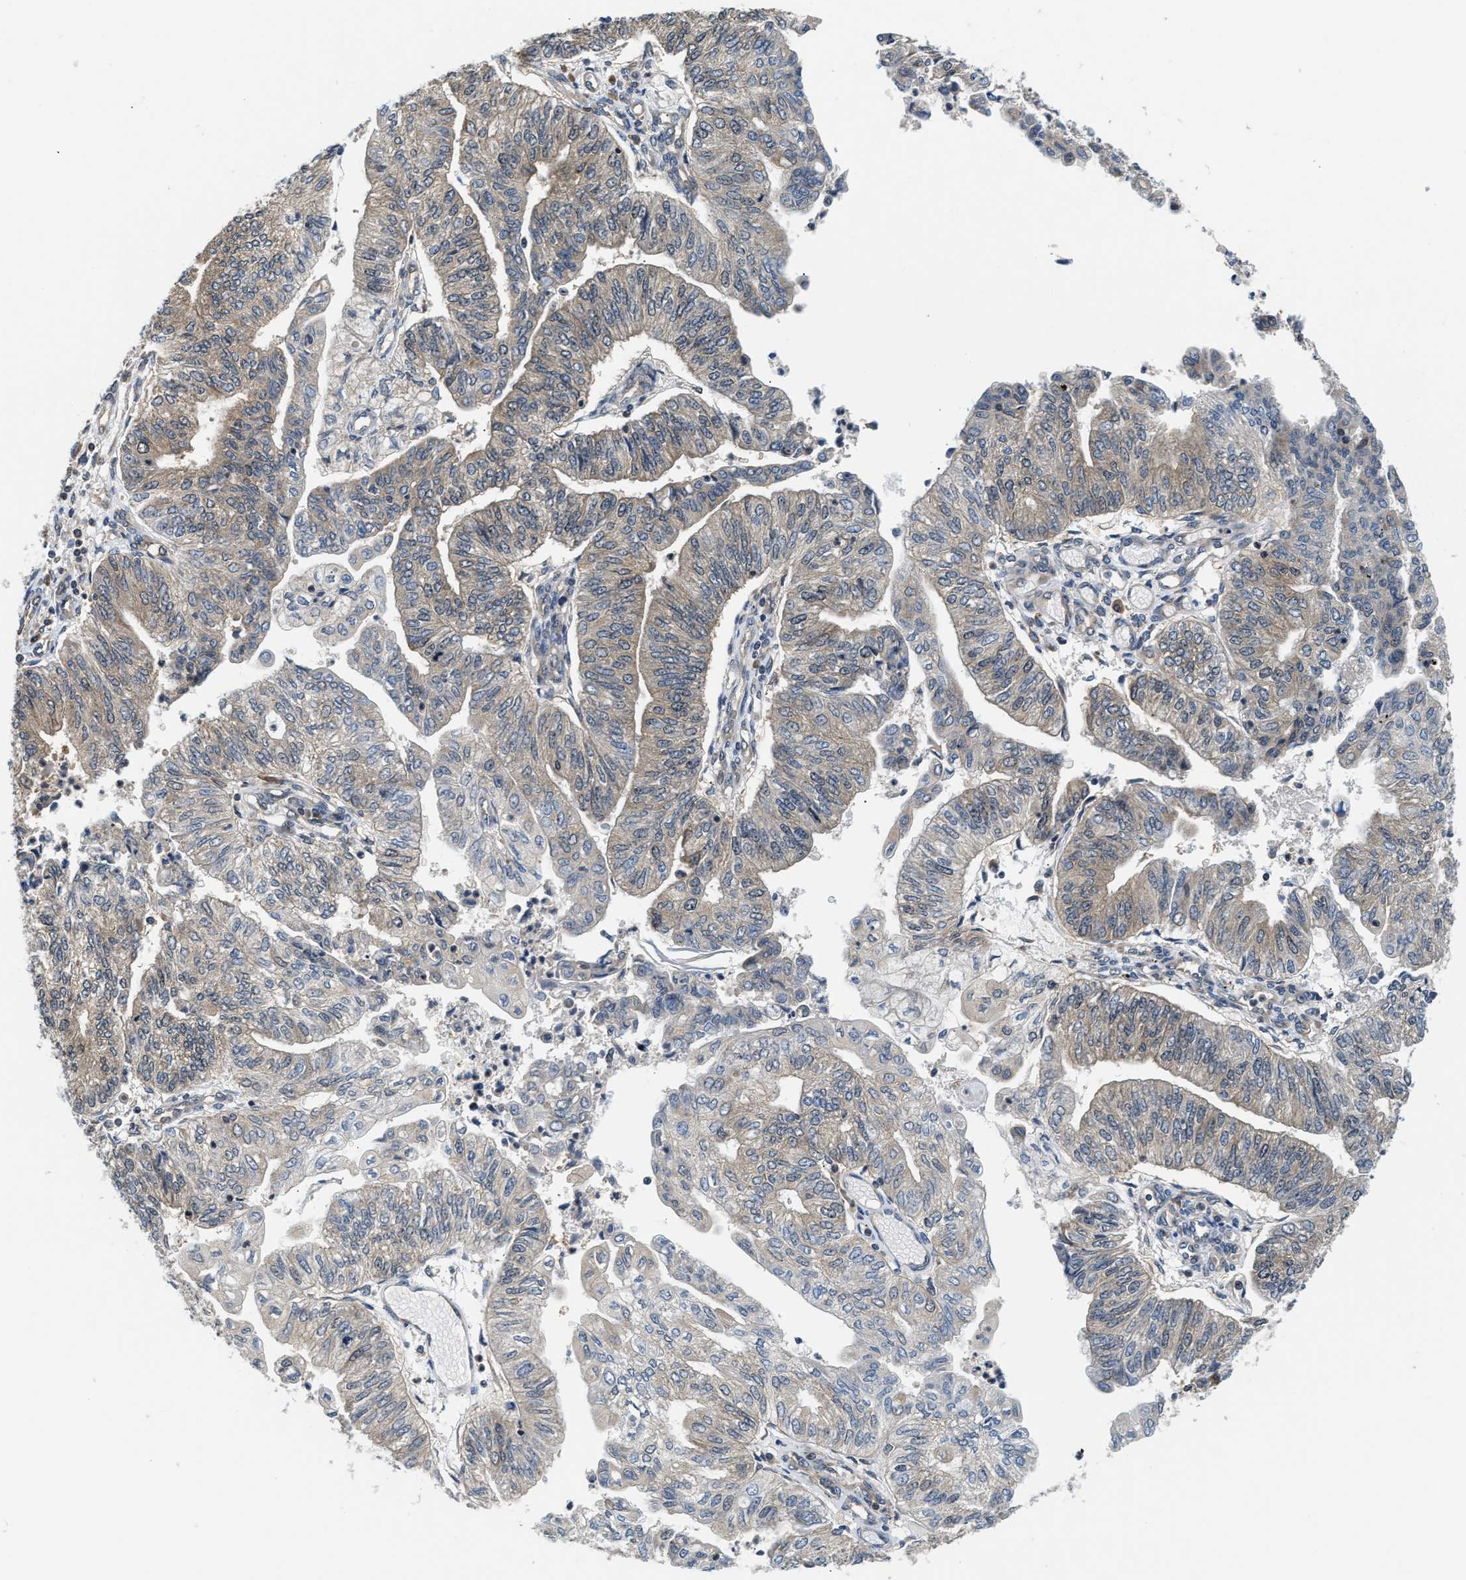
{"staining": {"intensity": "weak", "quantity": "25%-75%", "location": "cytoplasmic/membranous"}, "tissue": "endometrial cancer", "cell_type": "Tumor cells", "image_type": "cancer", "snomed": [{"axis": "morphology", "description": "Adenocarcinoma, NOS"}, {"axis": "topography", "description": "Endometrium"}], "caption": "Human endometrial adenocarcinoma stained with a protein marker demonstrates weak staining in tumor cells.", "gene": "RAB29", "patient": {"sex": "female", "age": 59}}